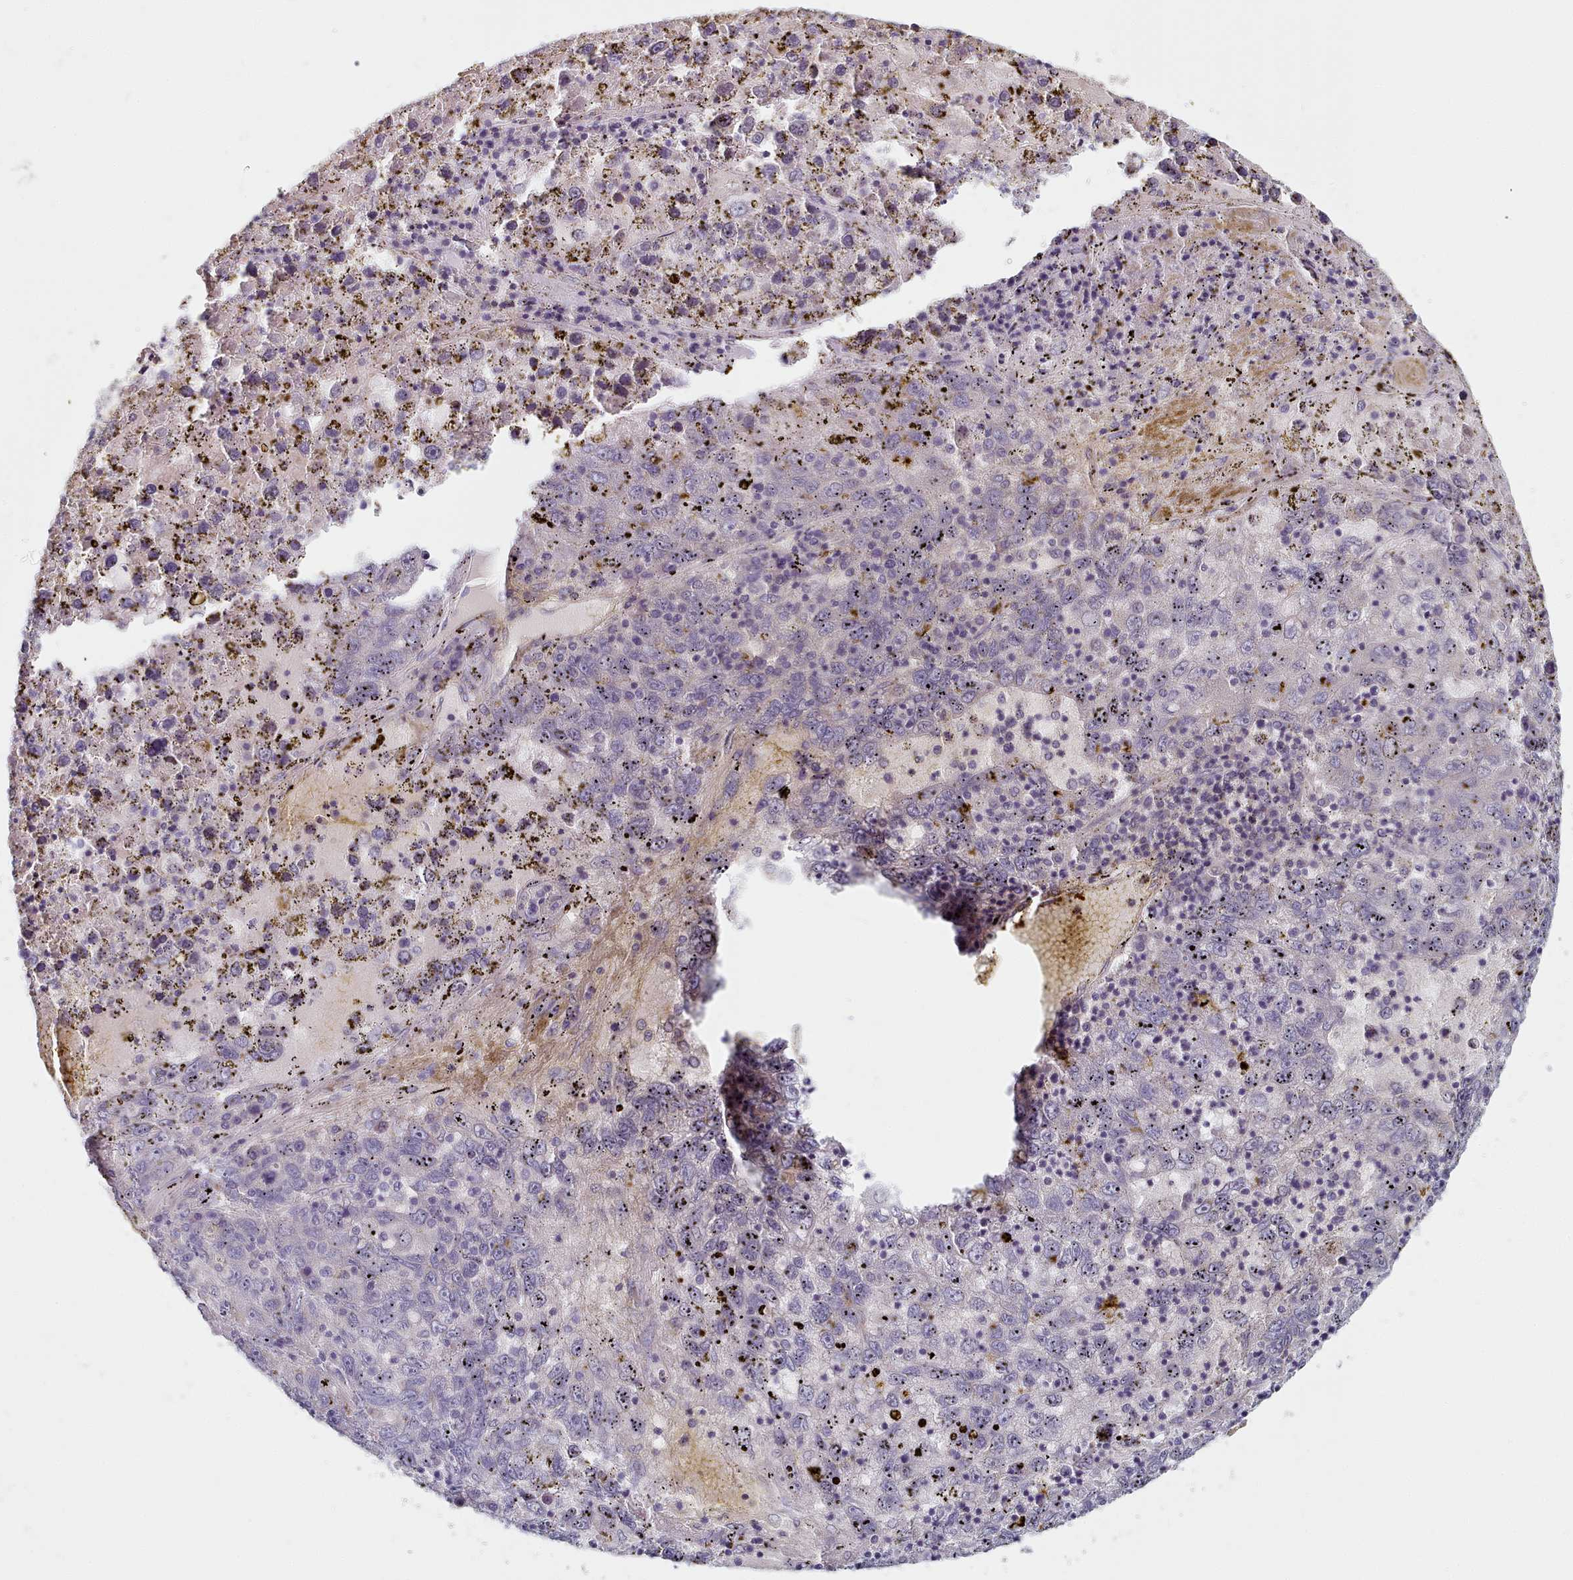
{"staining": {"intensity": "negative", "quantity": "none", "location": "none"}, "tissue": "liver cancer", "cell_type": "Tumor cells", "image_type": "cancer", "snomed": [{"axis": "morphology", "description": "Carcinoma, Hepatocellular, NOS"}, {"axis": "topography", "description": "Liver"}], "caption": "The image exhibits no significant staining in tumor cells of liver hepatocellular carcinoma. (Stains: DAB (3,3'-diaminobenzidine) immunohistochemistry with hematoxylin counter stain, Microscopy: brightfield microscopy at high magnification).", "gene": "TYW1B", "patient": {"sex": "male", "age": 49}}